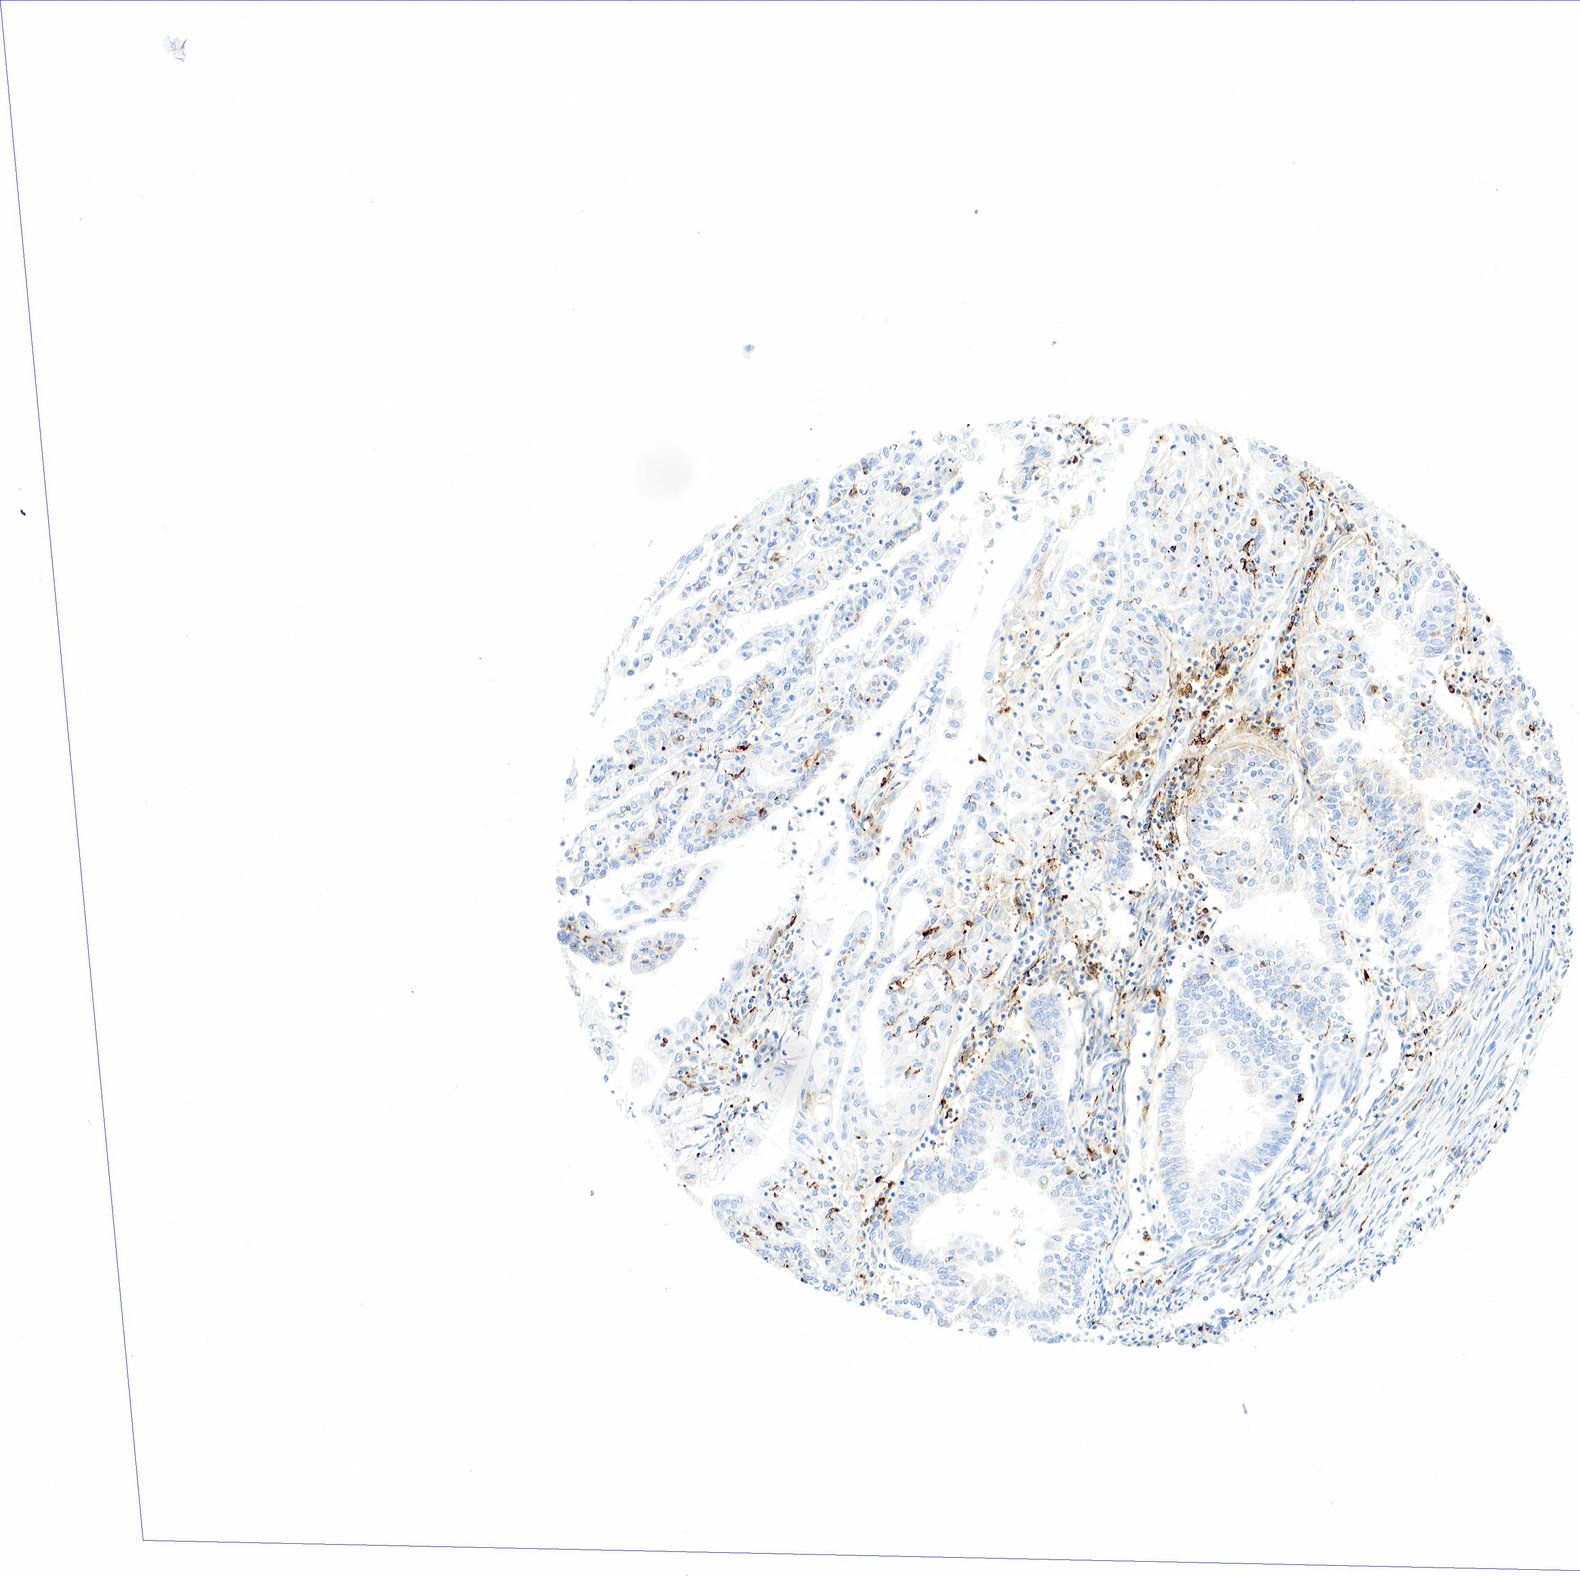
{"staining": {"intensity": "negative", "quantity": "none", "location": "none"}, "tissue": "endometrial cancer", "cell_type": "Tumor cells", "image_type": "cancer", "snomed": [{"axis": "morphology", "description": "Adenocarcinoma, NOS"}, {"axis": "topography", "description": "Endometrium"}], "caption": "Tumor cells show no significant protein positivity in endometrial adenocarcinoma.", "gene": "CD68", "patient": {"sex": "female", "age": 75}}